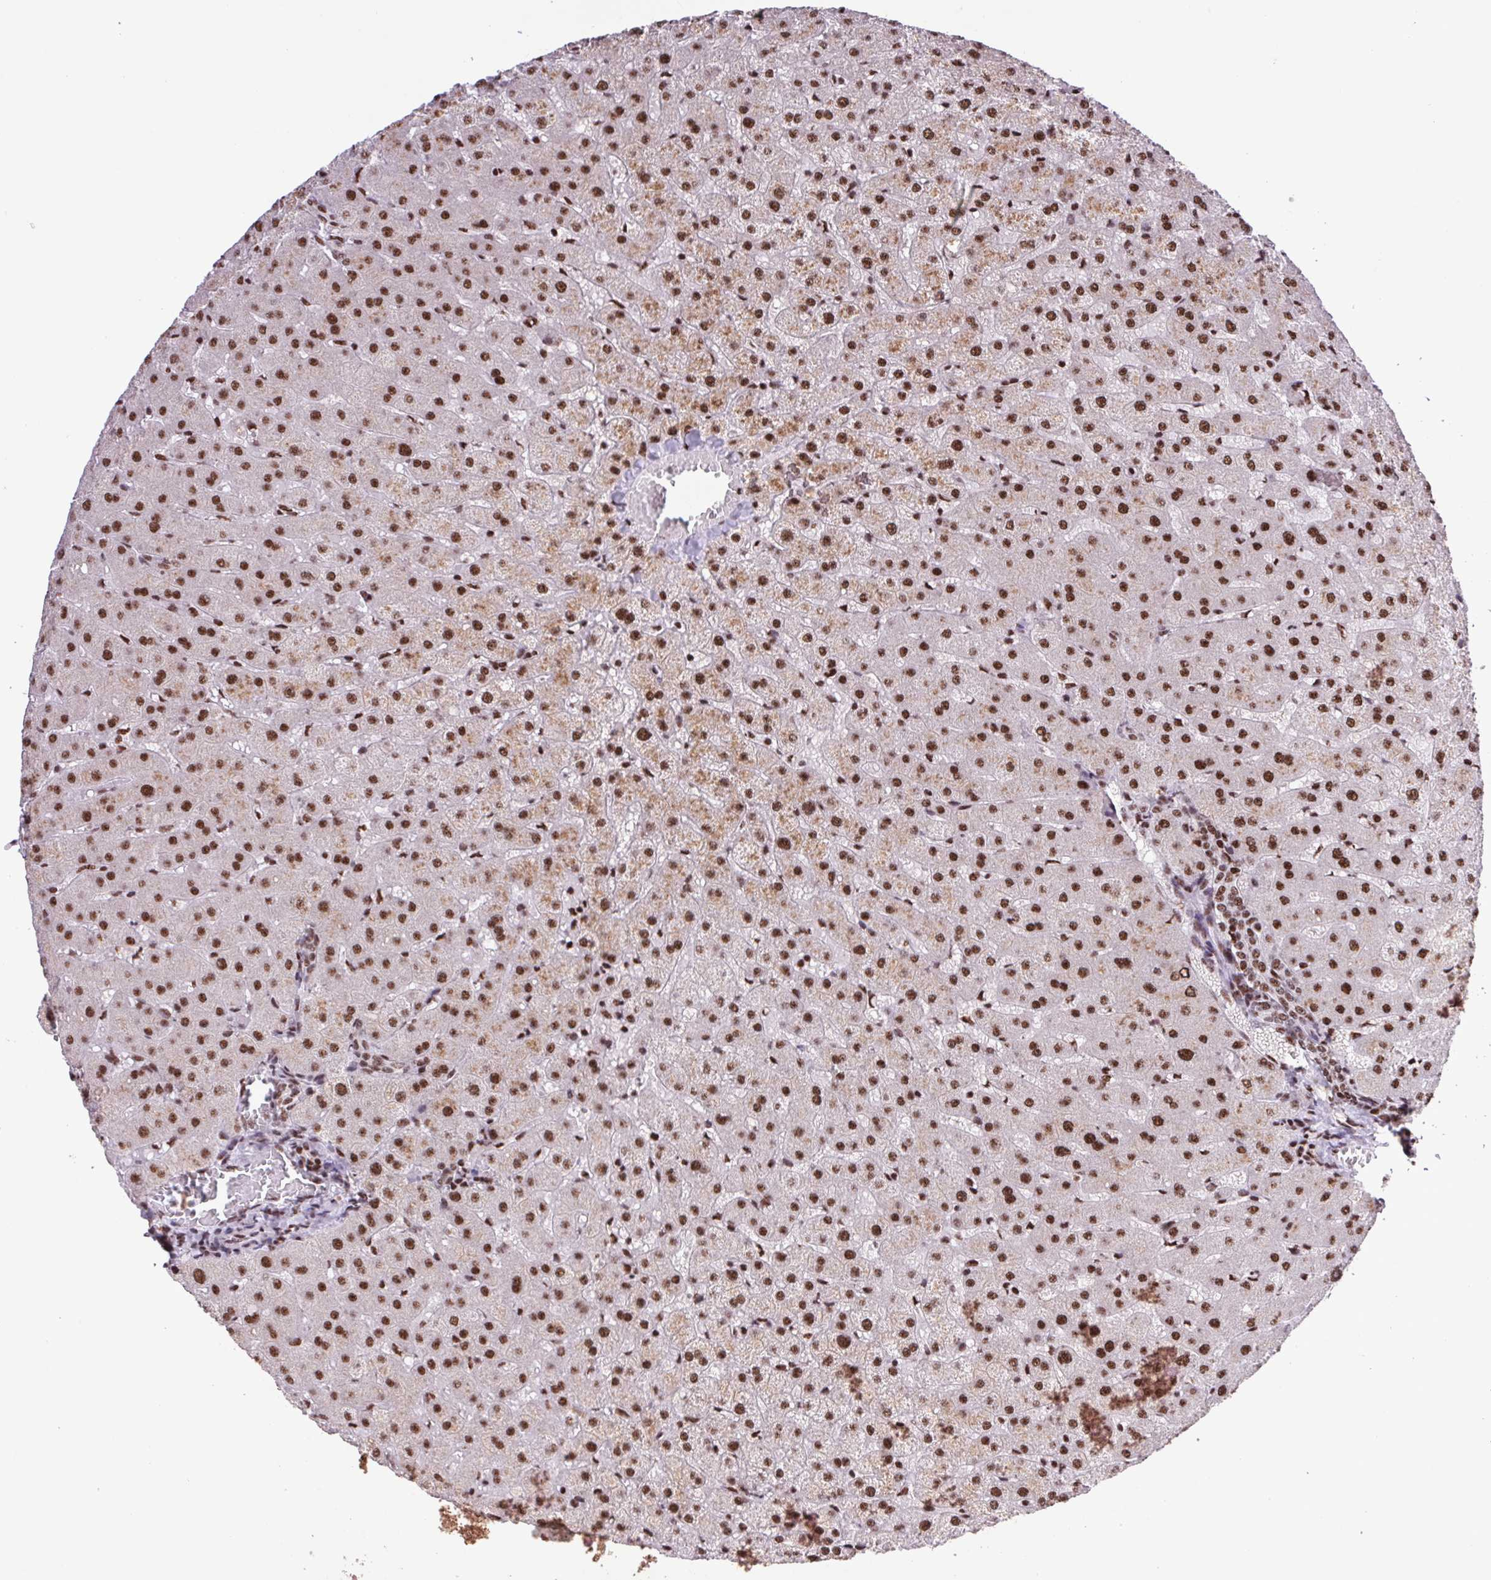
{"staining": {"intensity": "moderate", "quantity": ">75%", "location": "nuclear"}, "tissue": "liver", "cell_type": "Cholangiocytes", "image_type": "normal", "snomed": [{"axis": "morphology", "description": "Normal tissue, NOS"}, {"axis": "topography", "description": "Liver"}], "caption": "Immunohistochemistry photomicrograph of unremarkable human liver stained for a protein (brown), which reveals medium levels of moderate nuclear expression in approximately >75% of cholangiocytes.", "gene": "LDLRAD4", "patient": {"sex": "female", "age": 50}}